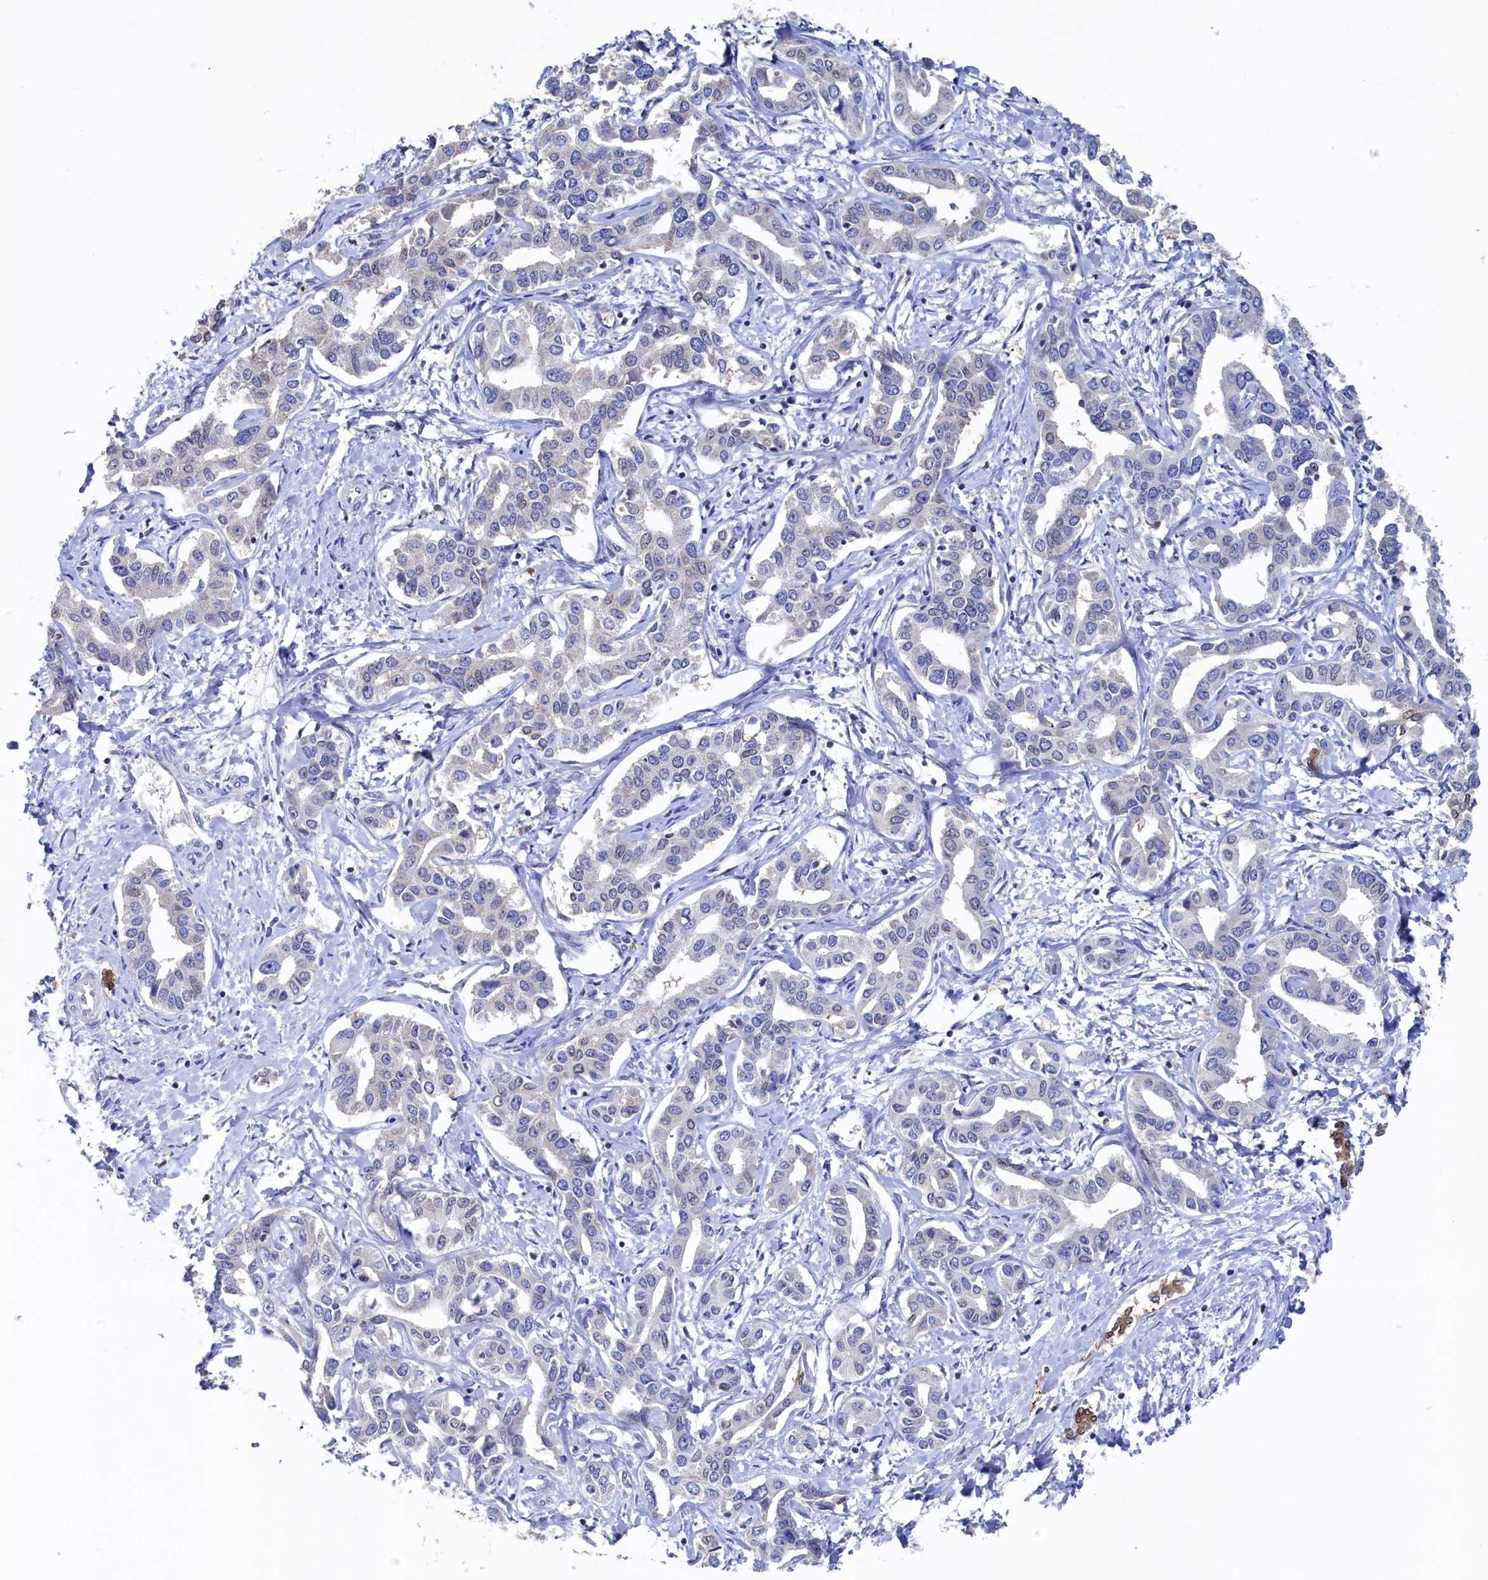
{"staining": {"intensity": "negative", "quantity": "none", "location": "none"}, "tissue": "liver cancer", "cell_type": "Tumor cells", "image_type": "cancer", "snomed": [{"axis": "morphology", "description": "Cholangiocarcinoma"}, {"axis": "topography", "description": "Liver"}], "caption": "Immunohistochemistry histopathology image of cholangiocarcinoma (liver) stained for a protein (brown), which displays no staining in tumor cells.", "gene": "C11orf54", "patient": {"sex": "male", "age": 59}}